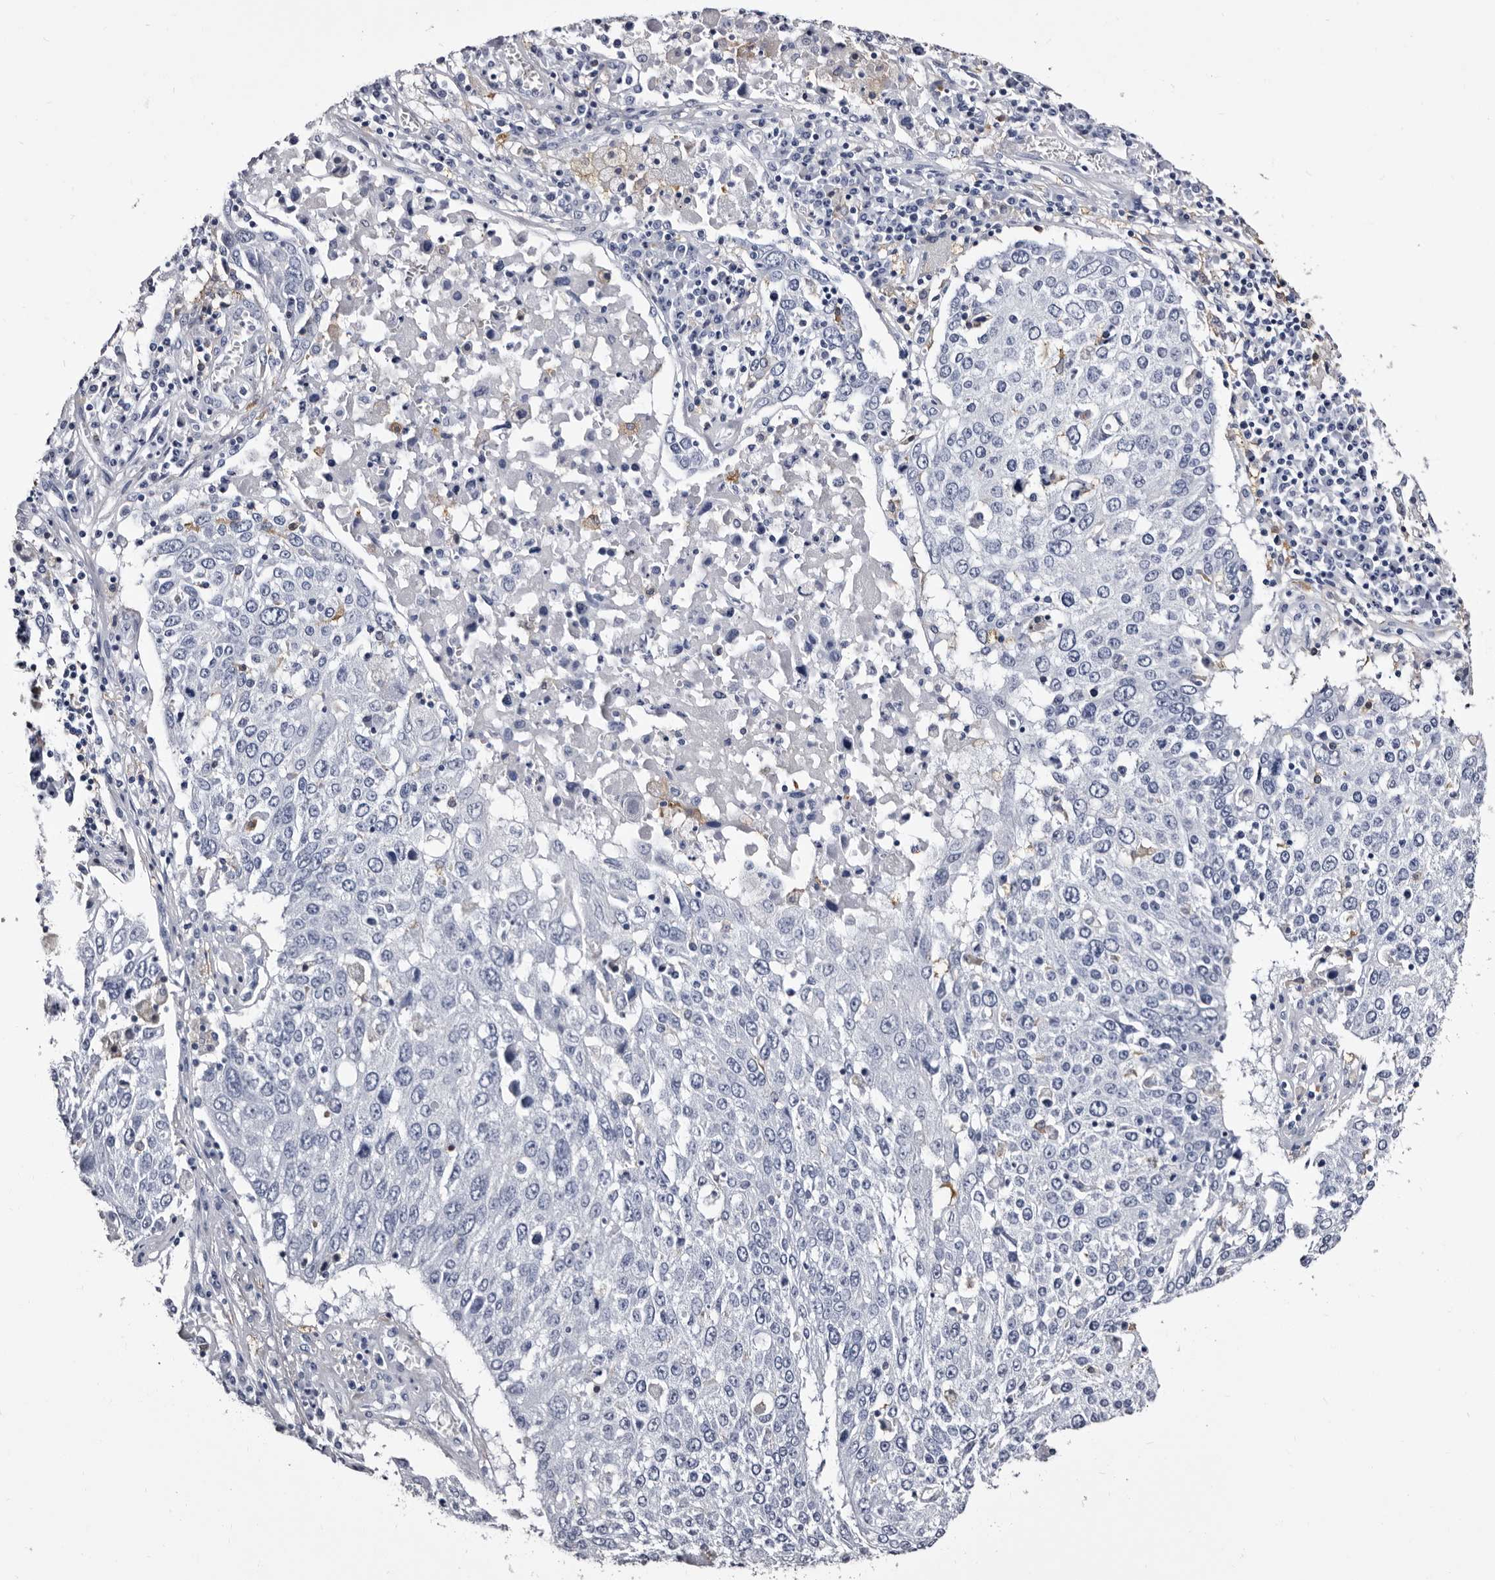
{"staining": {"intensity": "negative", "quantity": "none", "location": "none"}, "tissue": "lung cancer", "cell_type": "Tumor cells", "image_type": "cancer", "snomed": [{"axis": "morphology", "description": "Squamous cell carcinoma, NOS"}, {"axis": "topography", "description": "Lung"}], "caption": "This histopathology image is of lung cancer stained with immunohistochemistry (IHC) to label a protein in brown with the nuclei are counter-stained blue. There is no positivity in tumor cells.", "gene": "EPB41L3", "patient": {"sex": "male", "age": 65}}